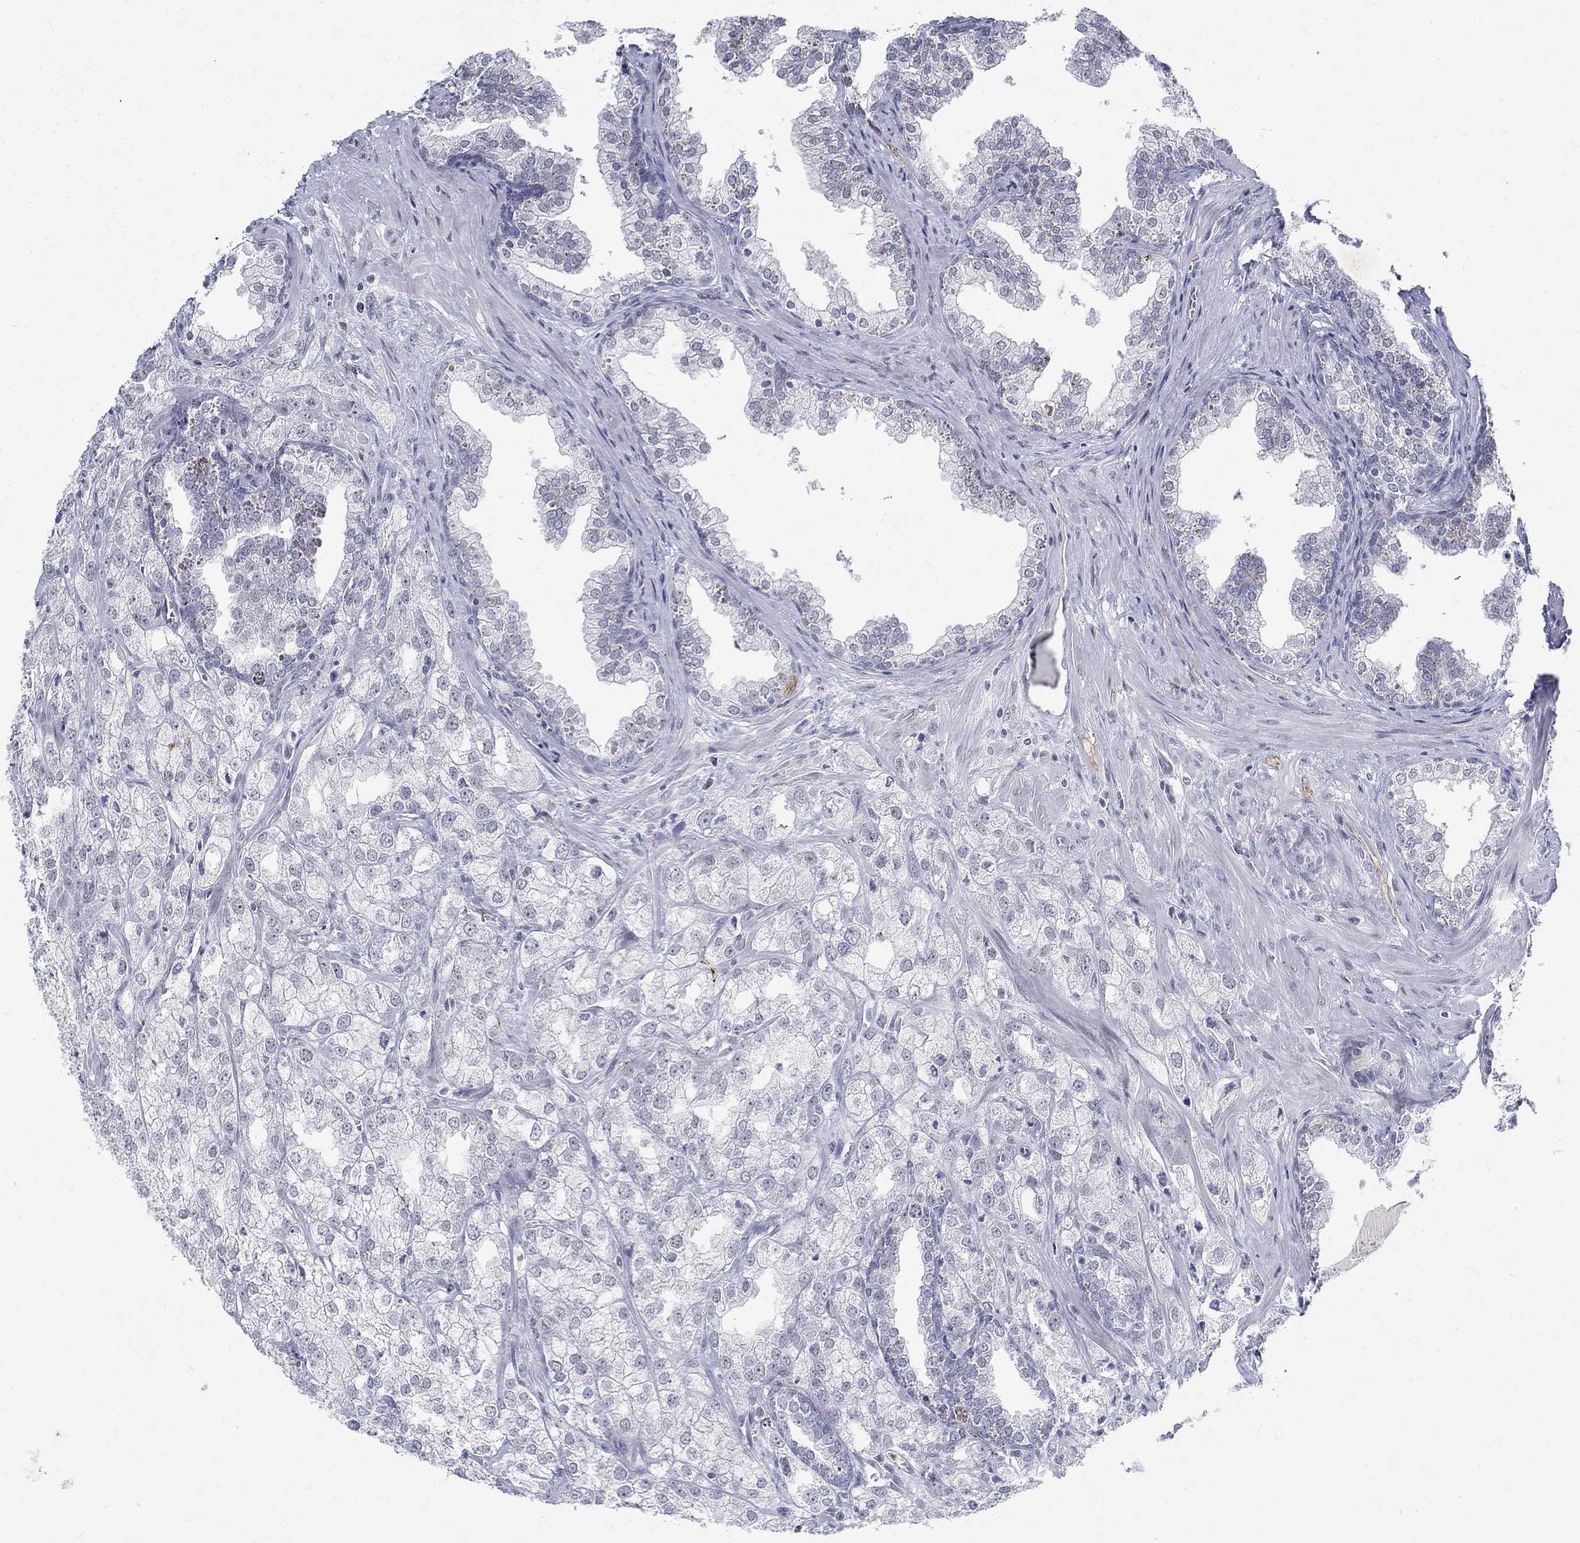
{"staining": {"intensity": "negative", "quantity": "none", "location": "none"}, "tissue": "prostate cancer", "cell_type": "Tumor cells", "image_type": "cancer", "snomed": [{"axis": "morphology", "description": "Adenocarcinoma, NOS"}, {"axis": "topography", "description": "Prostate"}], "caption": "Tumor cells show no significant protein staining in prostate adenocarcinoma.", "gene": "BHLHE22", "patient": {"sex": "male", "age": 70}}